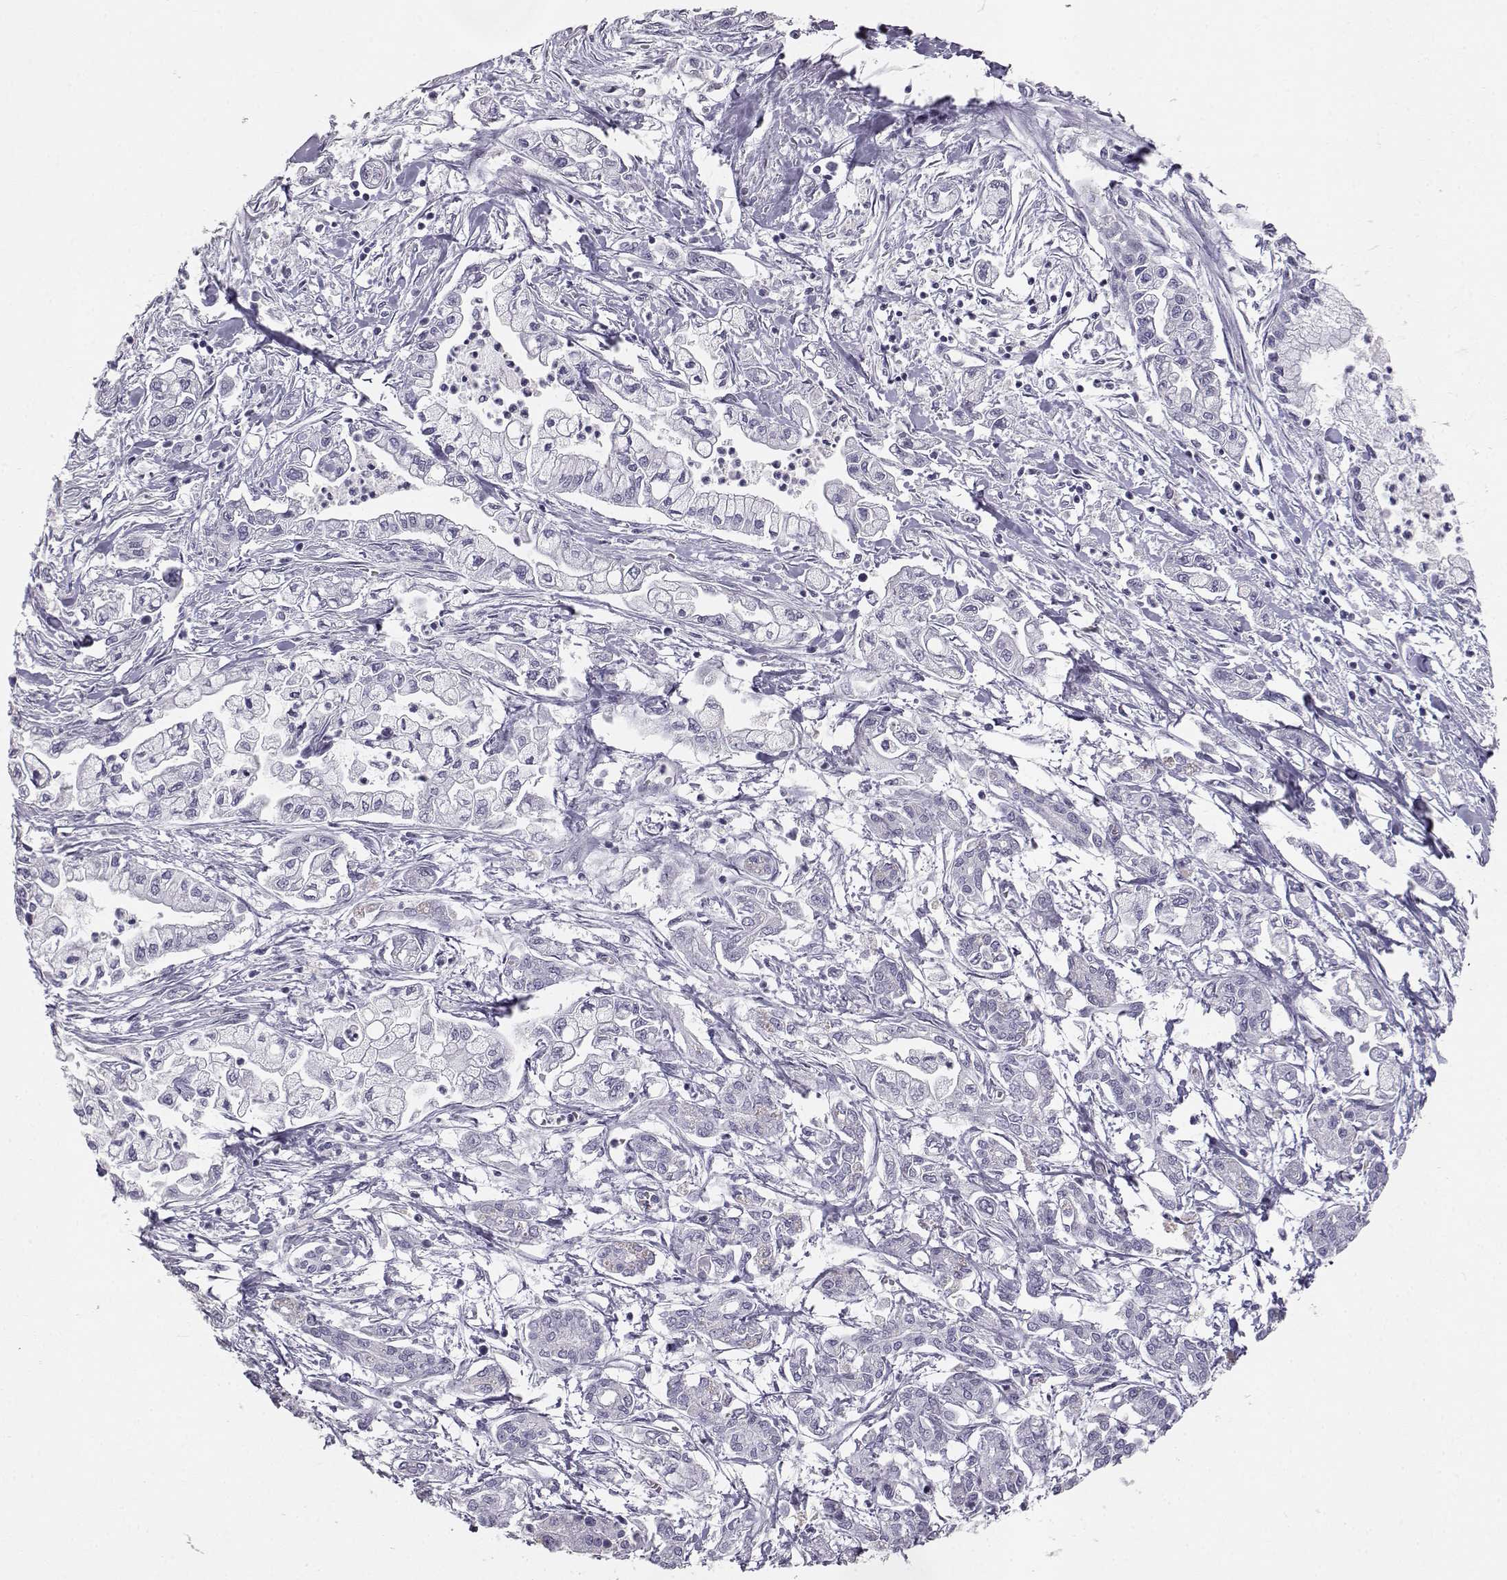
{"staining": {"intensity": "negative", "quantity": "none", "location": "none"}, "tissue": "pancreatic cancer", "cell_type": "Tumor cells", "image_type": "cancer", "snomed": [{"axis": "morphology", "description": "Adenocarcinoma, NOS"}, {"axis": "topography", "description": "Pancreas"}], "caption": "IHC histopathology image of human pancreatic adenocarcinoma stained for a protein (brown), which displays no staining in tumor cells.", "gene": "MYCBPAP", "patient": {"sex": "male", "age": 54}}